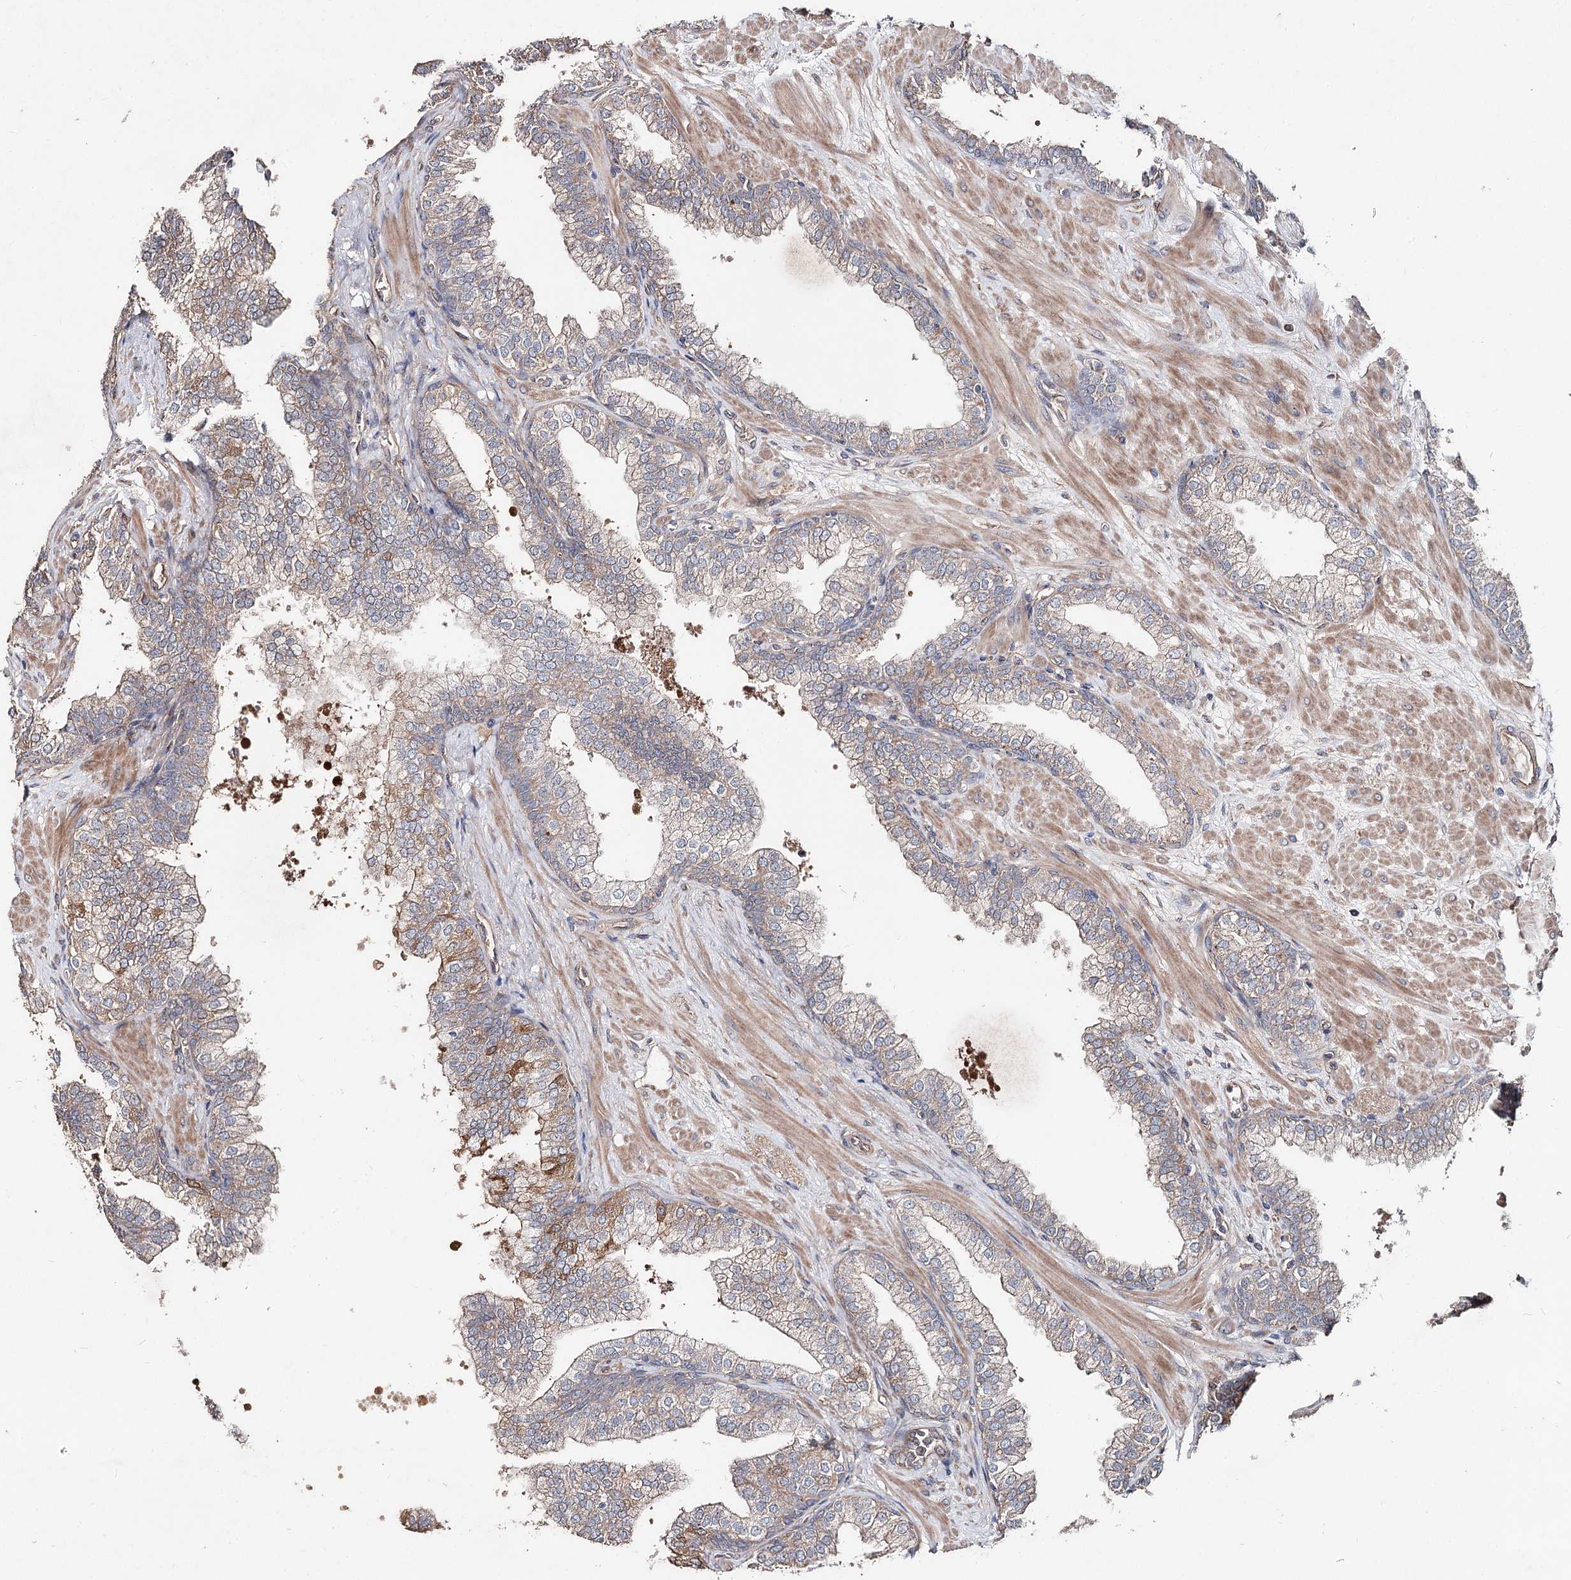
{"staining": {"intensity": "moderate", "quantity": "<25%", "location": "cytoplasmic/membranous"}, "tissue": "prostate", "cell_type": "Glandular cells", "image_type": "normal", "snomed": [{"axis": "morphology", "description": "Normal tissue, NOS"}, {"axis": "topography", "description": "Prostate"}], "caption": "The micrograph displays immunohistochemical staining of benign prostate. There is moderate cytoplasmic/membranous expression is appreciated in about <25% of glandular cells. (Stains: DAB (3,3'-diaminobenzidine) in brown, nuclei in blue, Microscopy: brightfield microscopy at high magnification).", "gene": "SPART", "patient": {"sex": "male", "age": 60}}